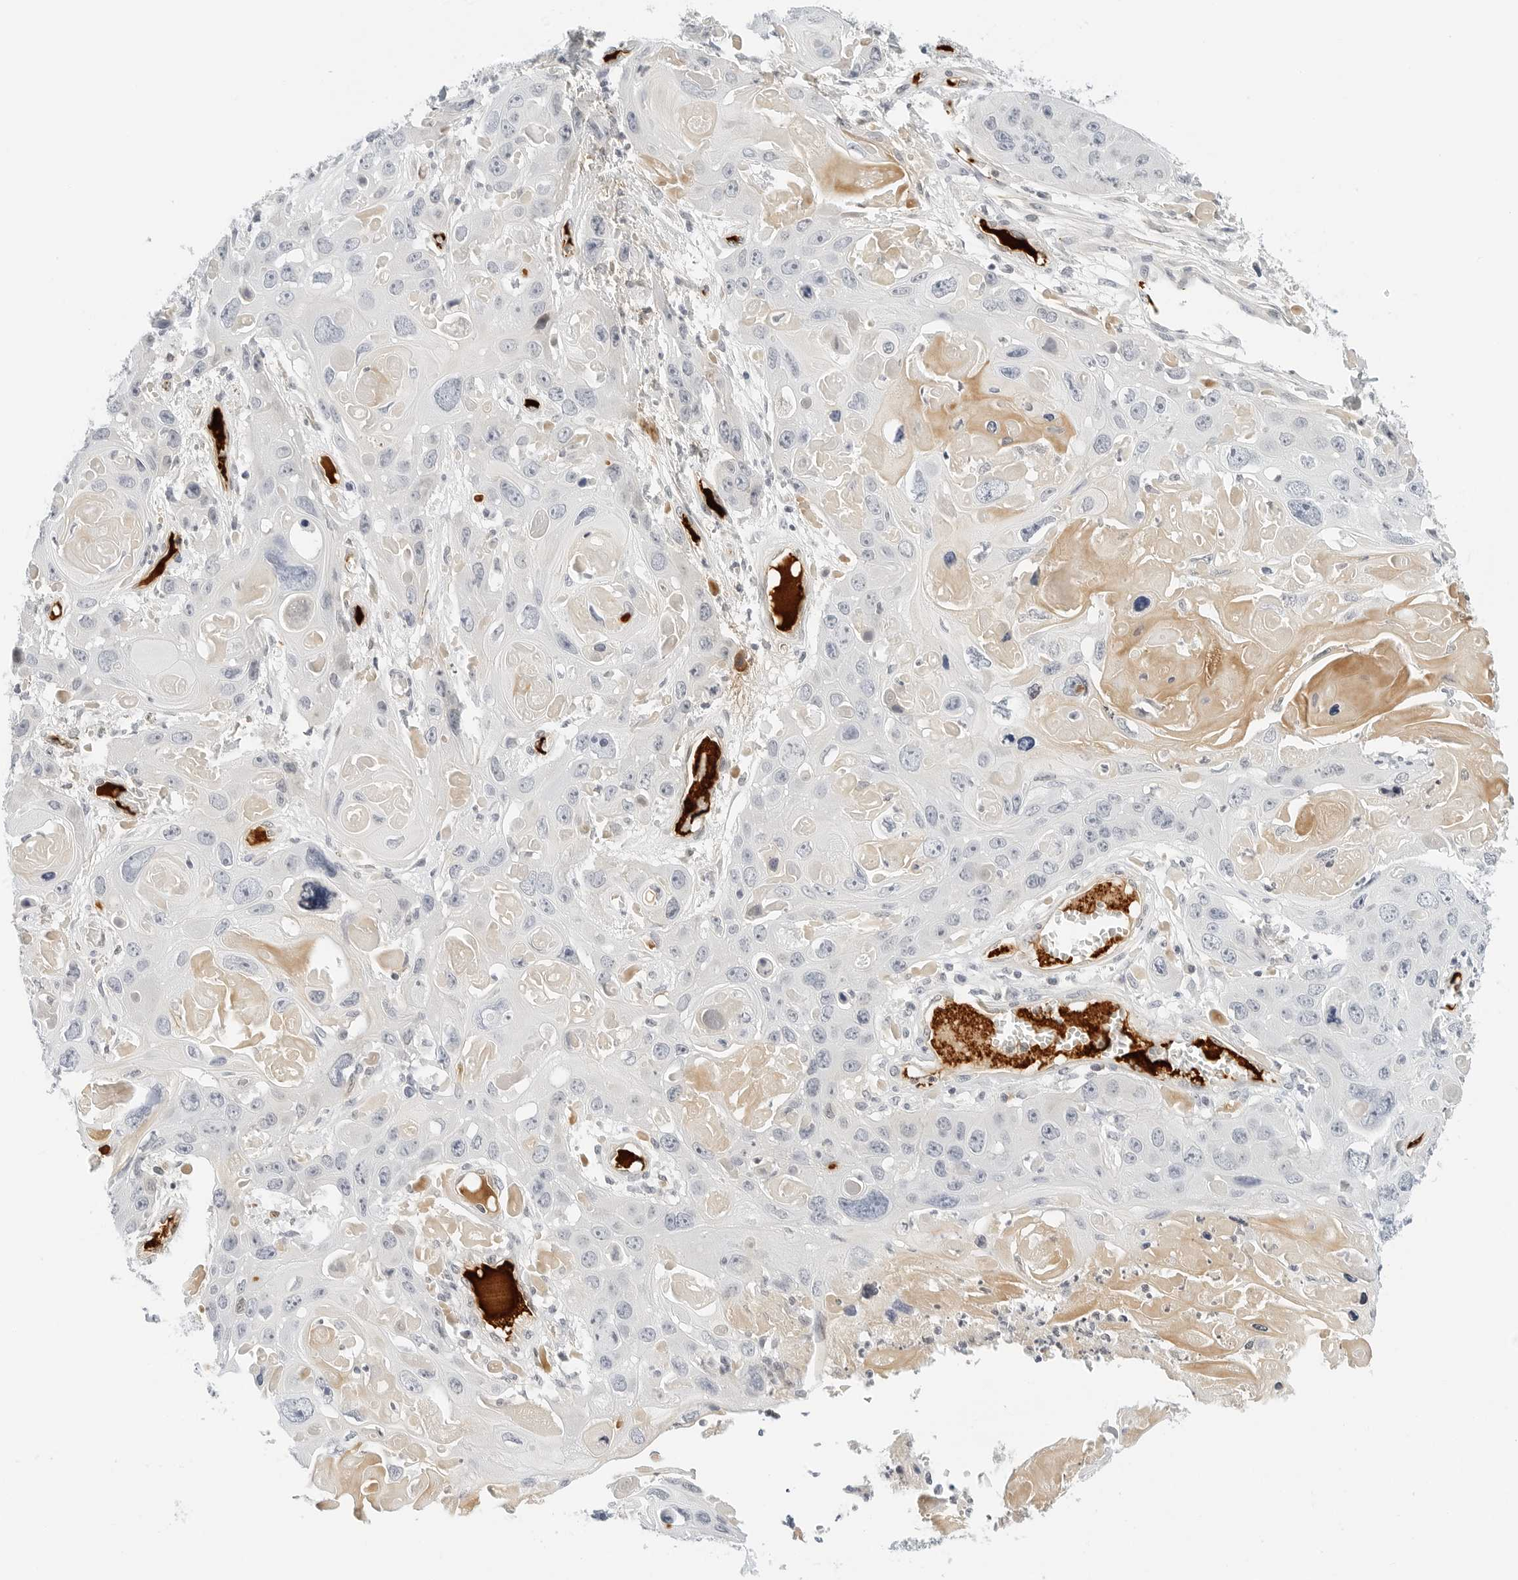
{"staining": {"intensity": "negative", "quantity": "none", "location": "none"}, "tissue": "skin cancer", "cell_type": "Tumor cells", "image_type": "cancer", "snomed": [{"axis": "morphology", "description": "Squamous cell carcinoma, NOS"}, {"axis": "topography", "description": "Skin"}], "caption": "High power microscopy histopathology image of an immunohistochemistry histopathology image of skin squamous cell carcinoma, revealing no significant positivity in tumor cells. The staining is performed using DAB (3,3'-diaminobenzidine) brown chromogen with nuclei counter-stained in using hematoxylin.", "gene": "PKDCC", "patient": {"sex": "male", "age": 55}}